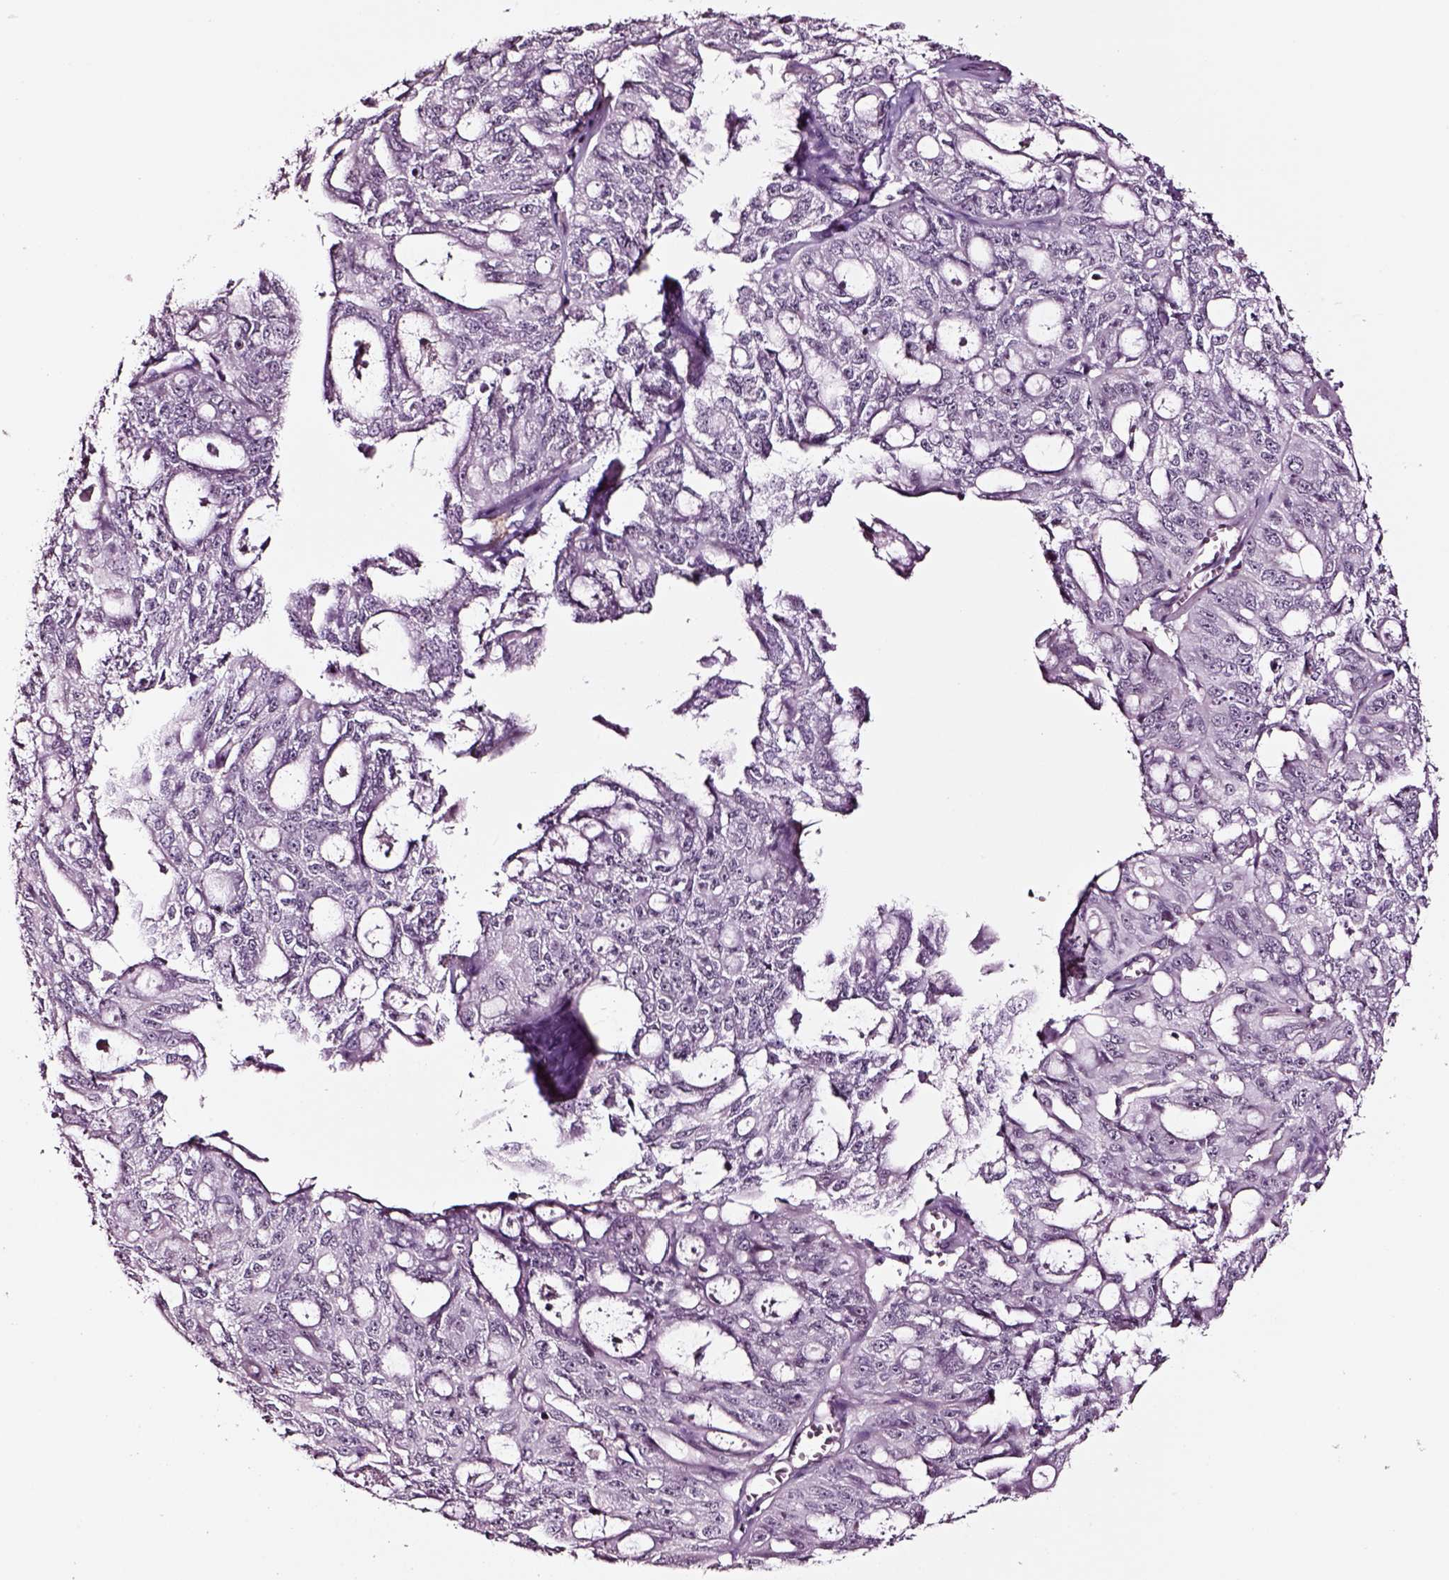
{"staining": {"intensity": "negative", "quantity": "none", "location": "none"}, "tissue": "ovarian cancer", "cell_type": "Tumor cells", "image_type": "cancer", "snomed": [{"axis": "morphology", "description": "Carcinoma, endometroid"}, {"axis": "topography", "description": "Ovary"}], "caption": "DAB (3,3'-diaminobenzidine) immunohistochemical staining of human endometroid carcinoma (ovarian) exhibits no significant expression in tumor cells. The staining was performed using DAB (3,3'-diaminobenzidine) to visualize the protein expression in brown, while the nuclei were stained in blue with hematoxylin (Magnification: 20x).", "gene": "SOX10", "patient": {"sex": "female", "age": 65}}